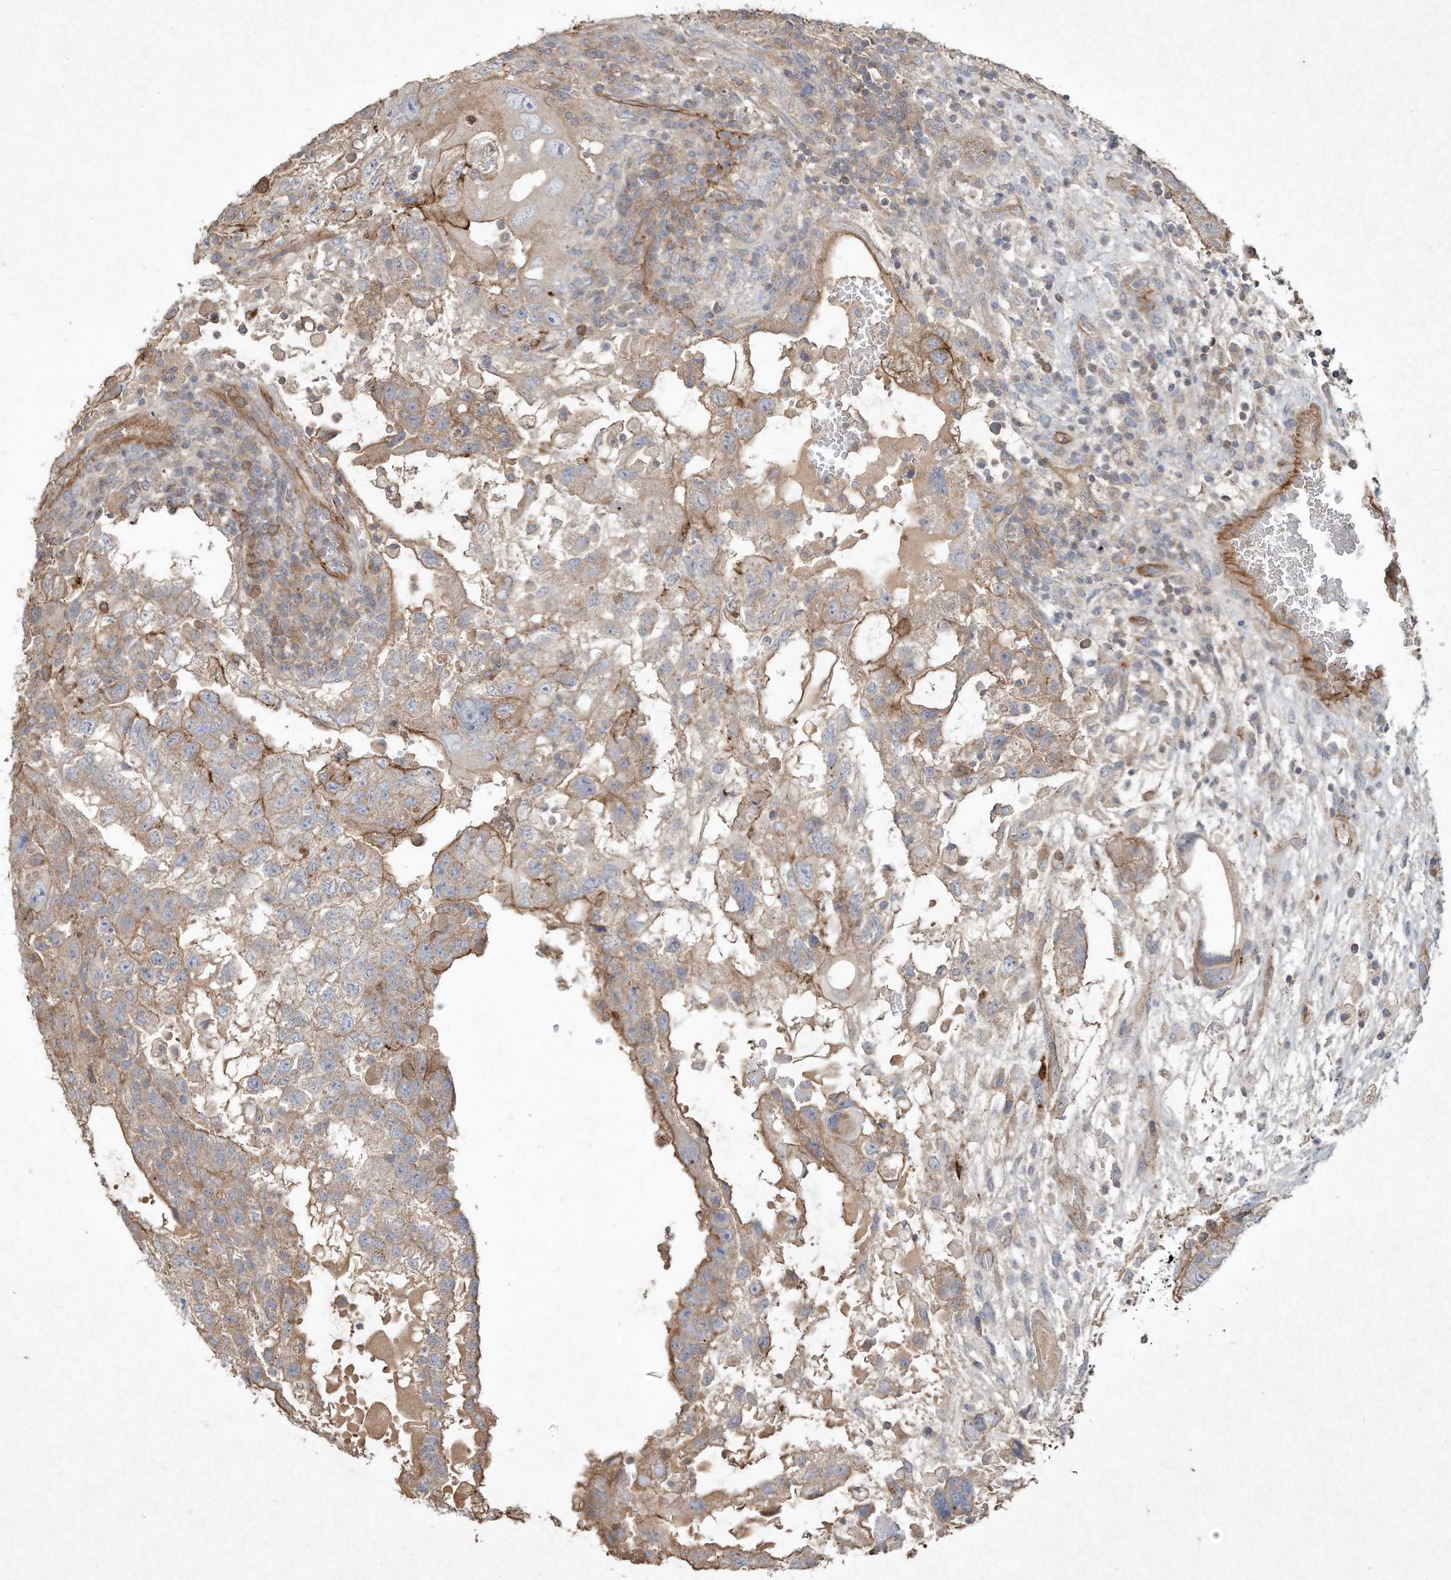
{"staining": {"intensity": "weak", "quantity": ">75%", "location": "cytoplasmic/membranous"}, "tissue": "testis cancer", "cell_type": "Tumor cells", "image_type": "cancer", "snomed": [{"axis": "morphology", "description": "Carcinoma, Embryonal, NOS"}, {"axis": "topography", "description": "Testis"}], "caption": "Tumor cells demonstrate low levels of weak cytoplasmic/membranous expression in about >75% of cells in testis cancer.", "gene": "HTR5A", "patient": {"sex": "male", "age": 36}}